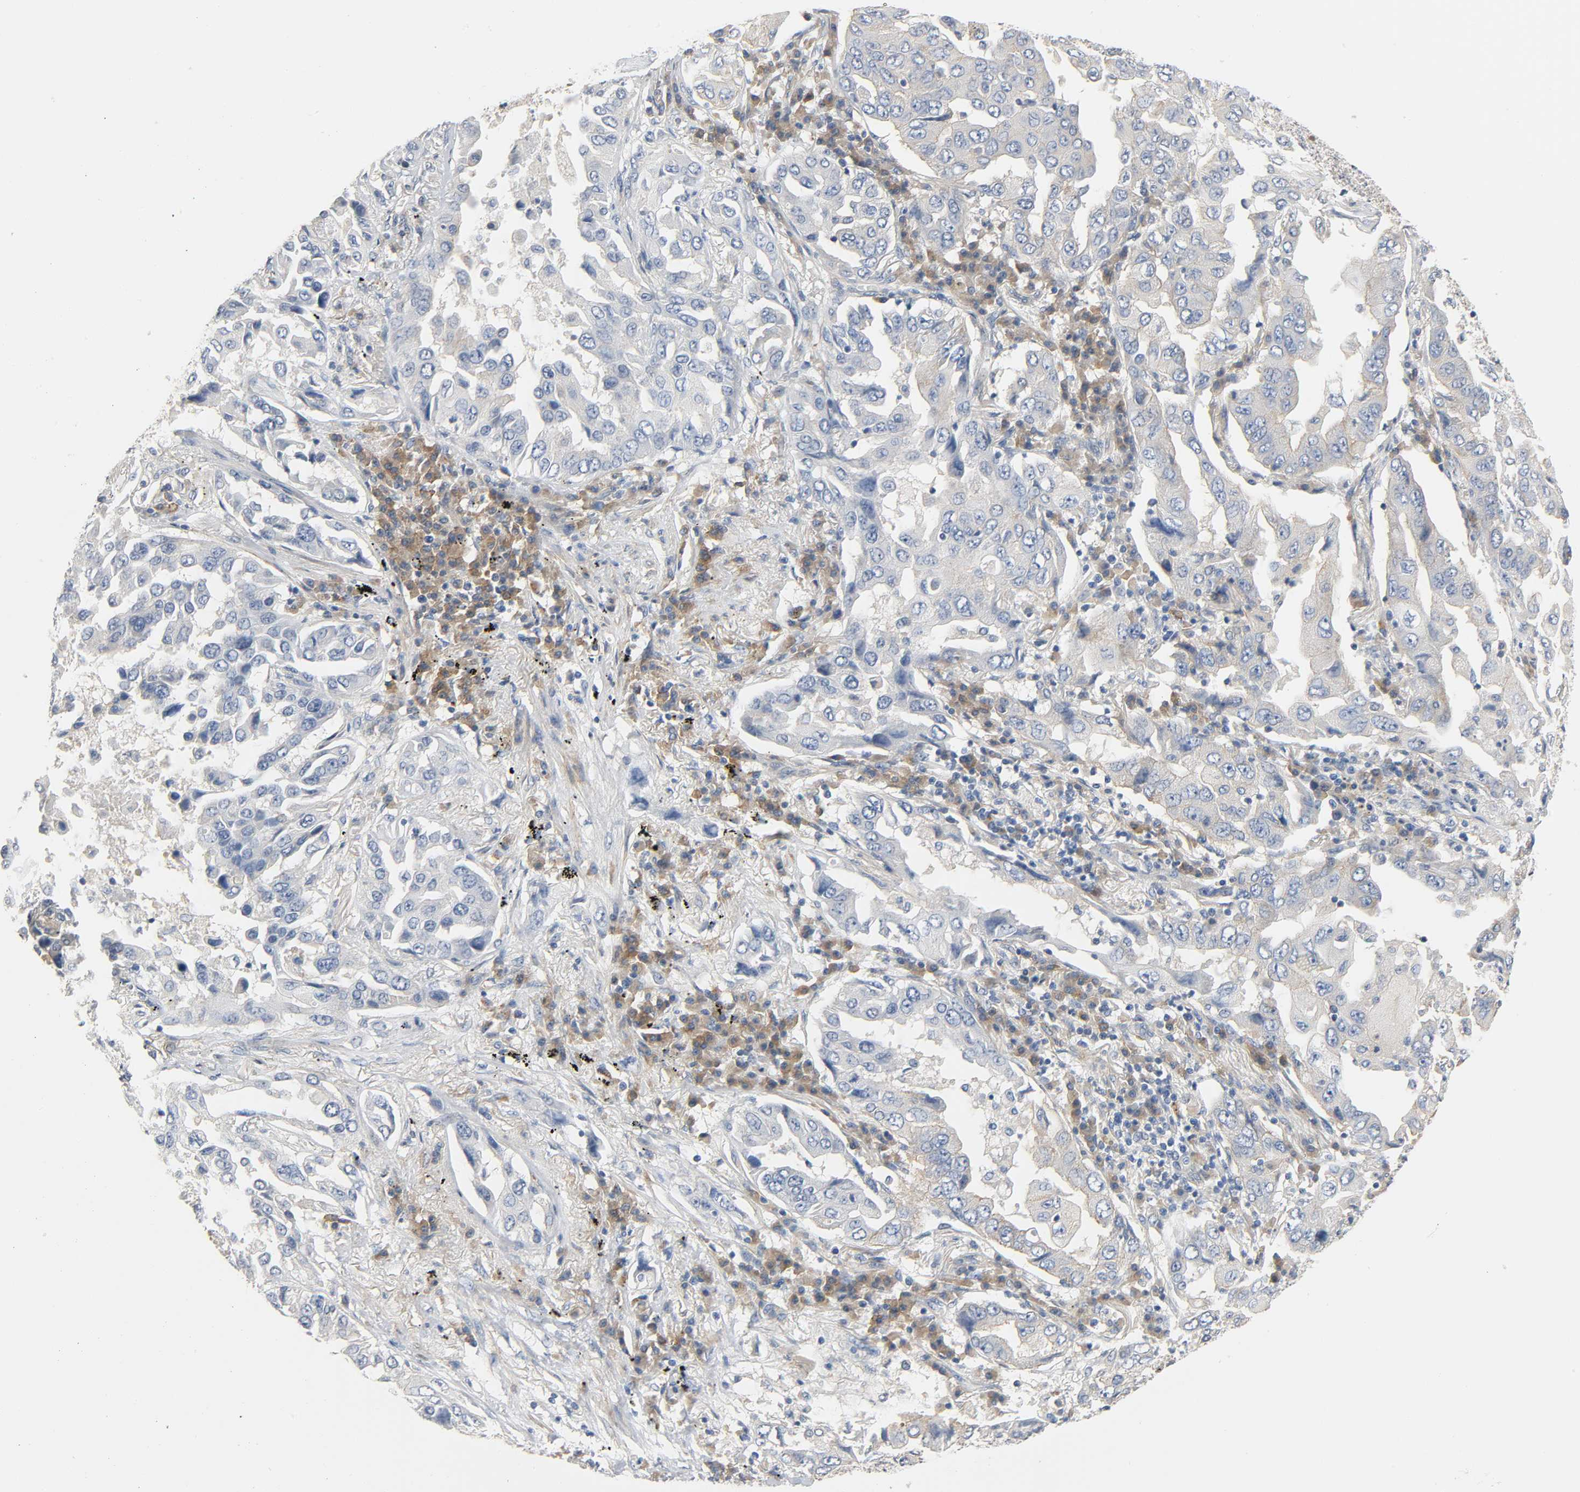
{"staining": {"intensity": "weak", "quantity": "25%-75%", "location": "cytoplasmic/membranous"}, "tissue": "lung cancer", "cell_type": "Tumor cells", "image_type": "cancer", "snomed": [{"axis": "morphology", "description": "Adenocarcinoma, NOS"}, {"axis": "topography", "description": "Lung"}], "caption": "This is a histology image of immunohistochemistry (IHC) staining of adenocarcinoma (lung), which shows weak positivity in the cytoplasmic/membranous of tumor cells.", "gene": "ARPC1A", "patient": {"sex": "female", "age": 65}}